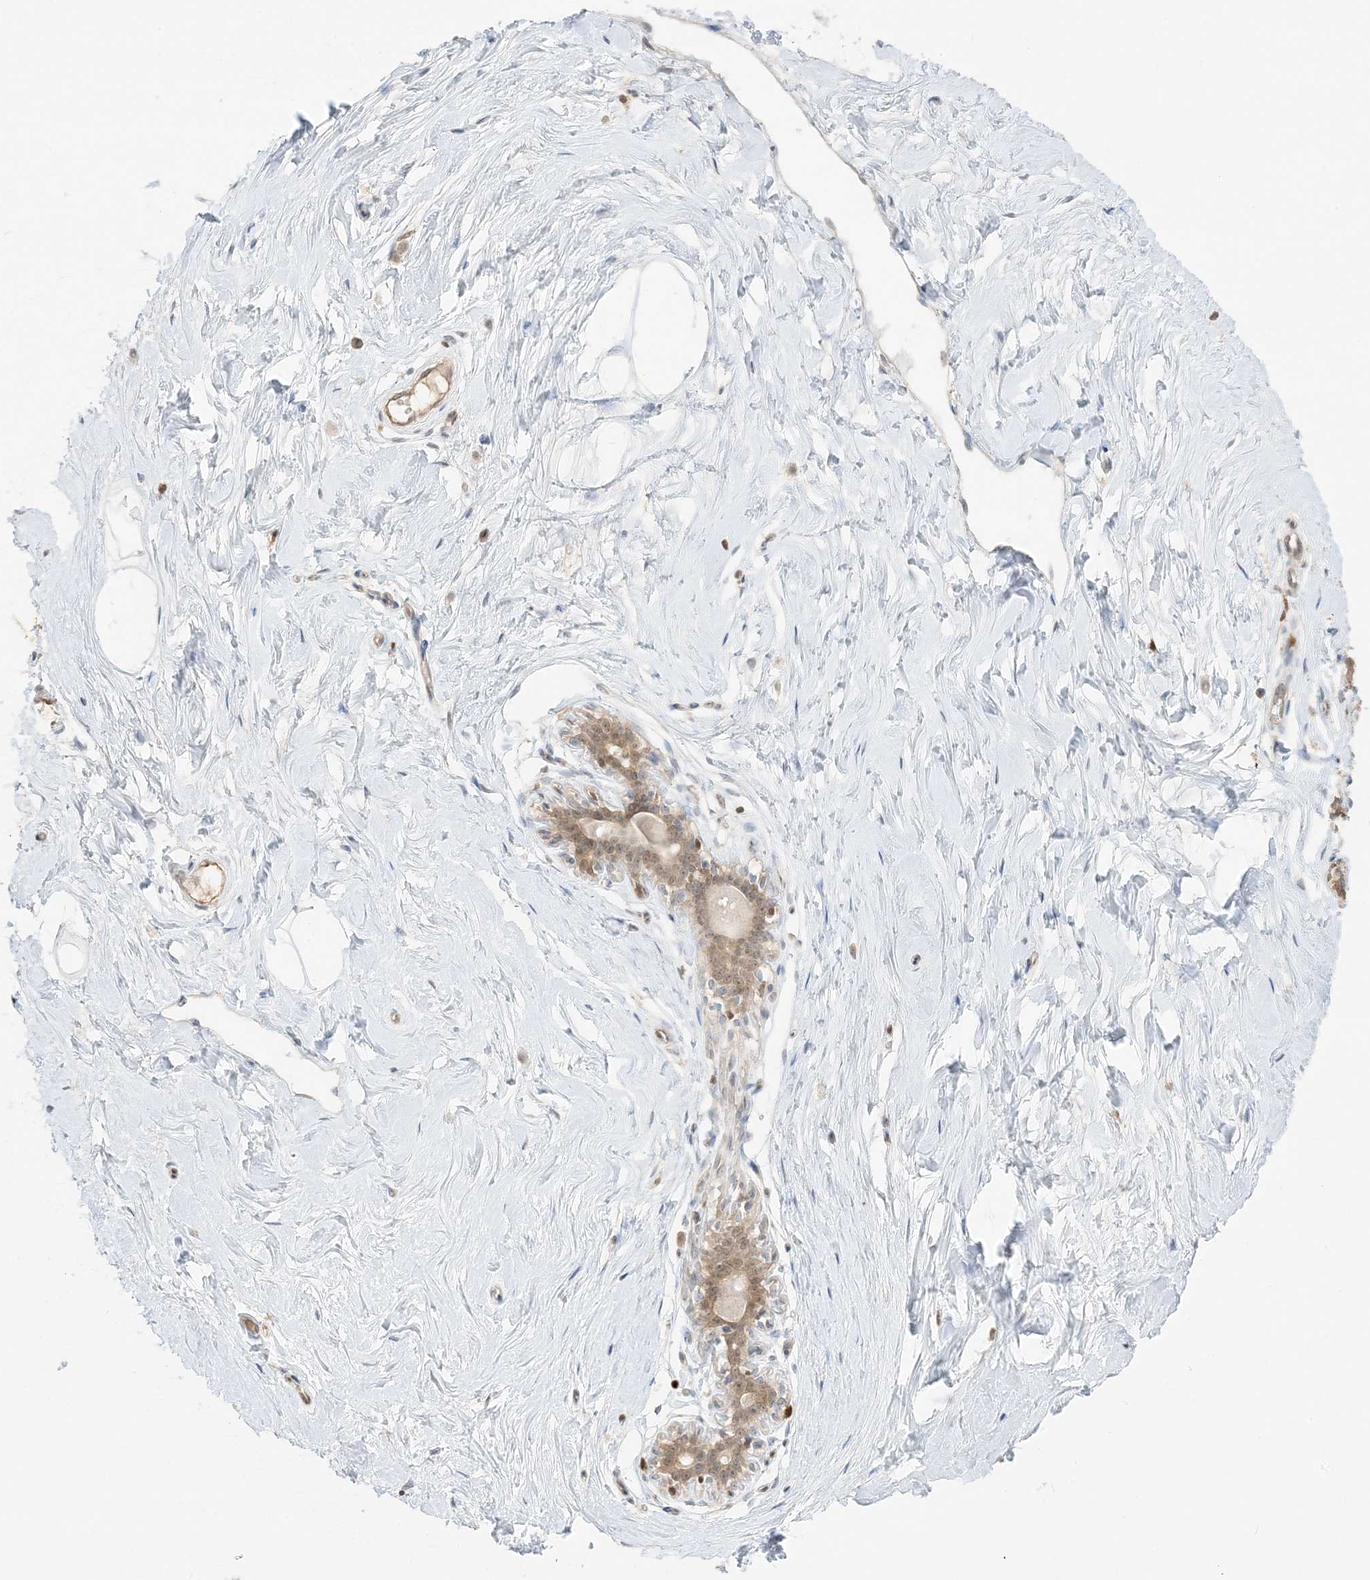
{"staining": {"intensity": "negative", "quantity": "none", "location": "none"}, "tissue": "breast", "cell_type": "Adipocytes", "image_type": "normal", "snomed": [{"axis": "morphology", "description": "Normal tissue, NOS"}, {"axis": "morphology", "description": "Adenoma, NOS"}, {"axis": "topography", "description": "Breast"}], "caption": "Micrograph shows no significant protein staining in adipocytes of unremarkable breast.", "gene": "GCA", "patient": {"sex": "female", "age": 23}}